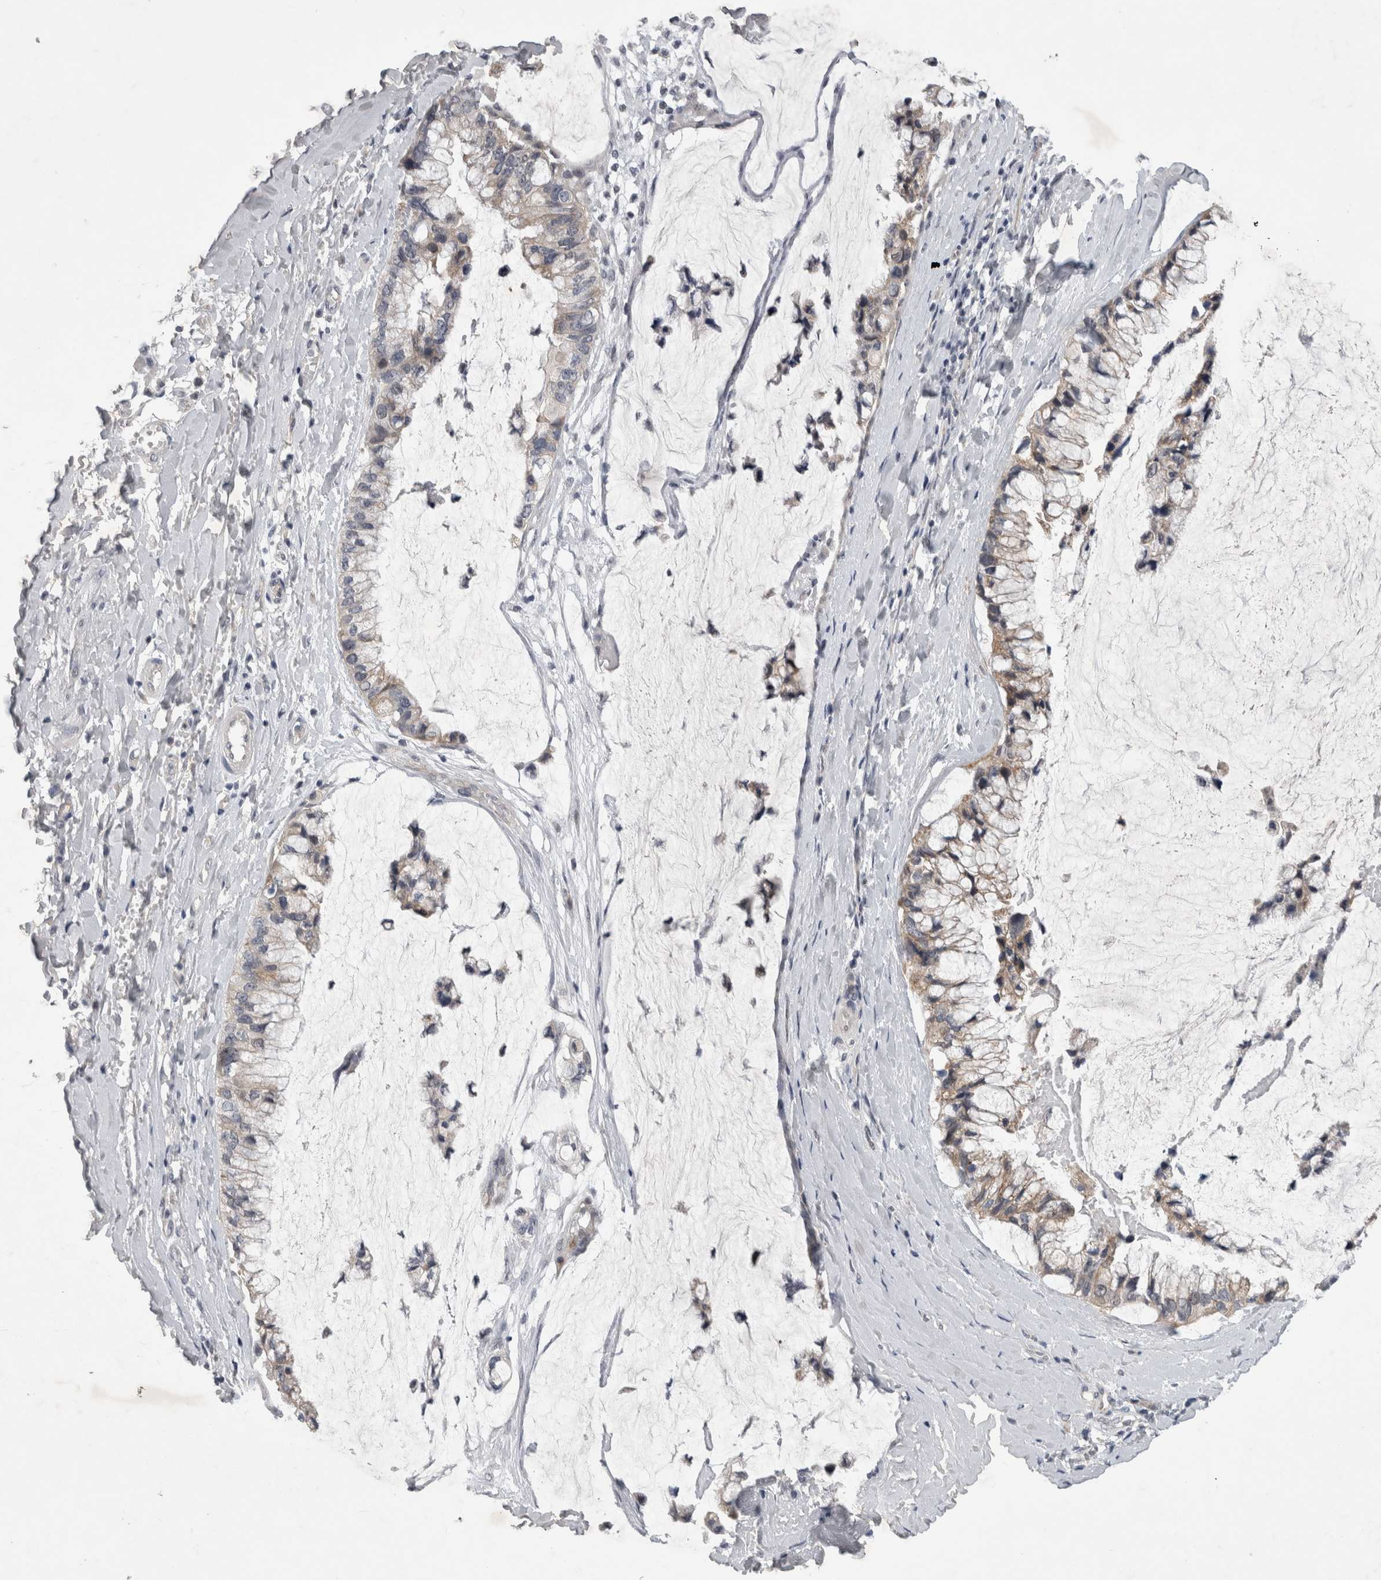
{"staining": {"intensity": "weak", "quantity": "25%-75%", "location": "cytoplasmic/membranous"}, "tissue": "ovarian cancer", "cell_type": "Tumor cells", "image_type": "cancer", "snomed": [{"axis": "morphology", "description": "Cystadenocarcinoma, mucinous, NOS"}, {"axis": "topography", "description": "Ovary"}], "caption": "Protein positivity by IHC demonstrates weak cytoplasmic/membranous positivity in about 25%-75% of tumor cells in ovarian mucinous cystadenocarcinoma.", "gene": "PARP11", "patient": {"sex": "female", "age": 39}}